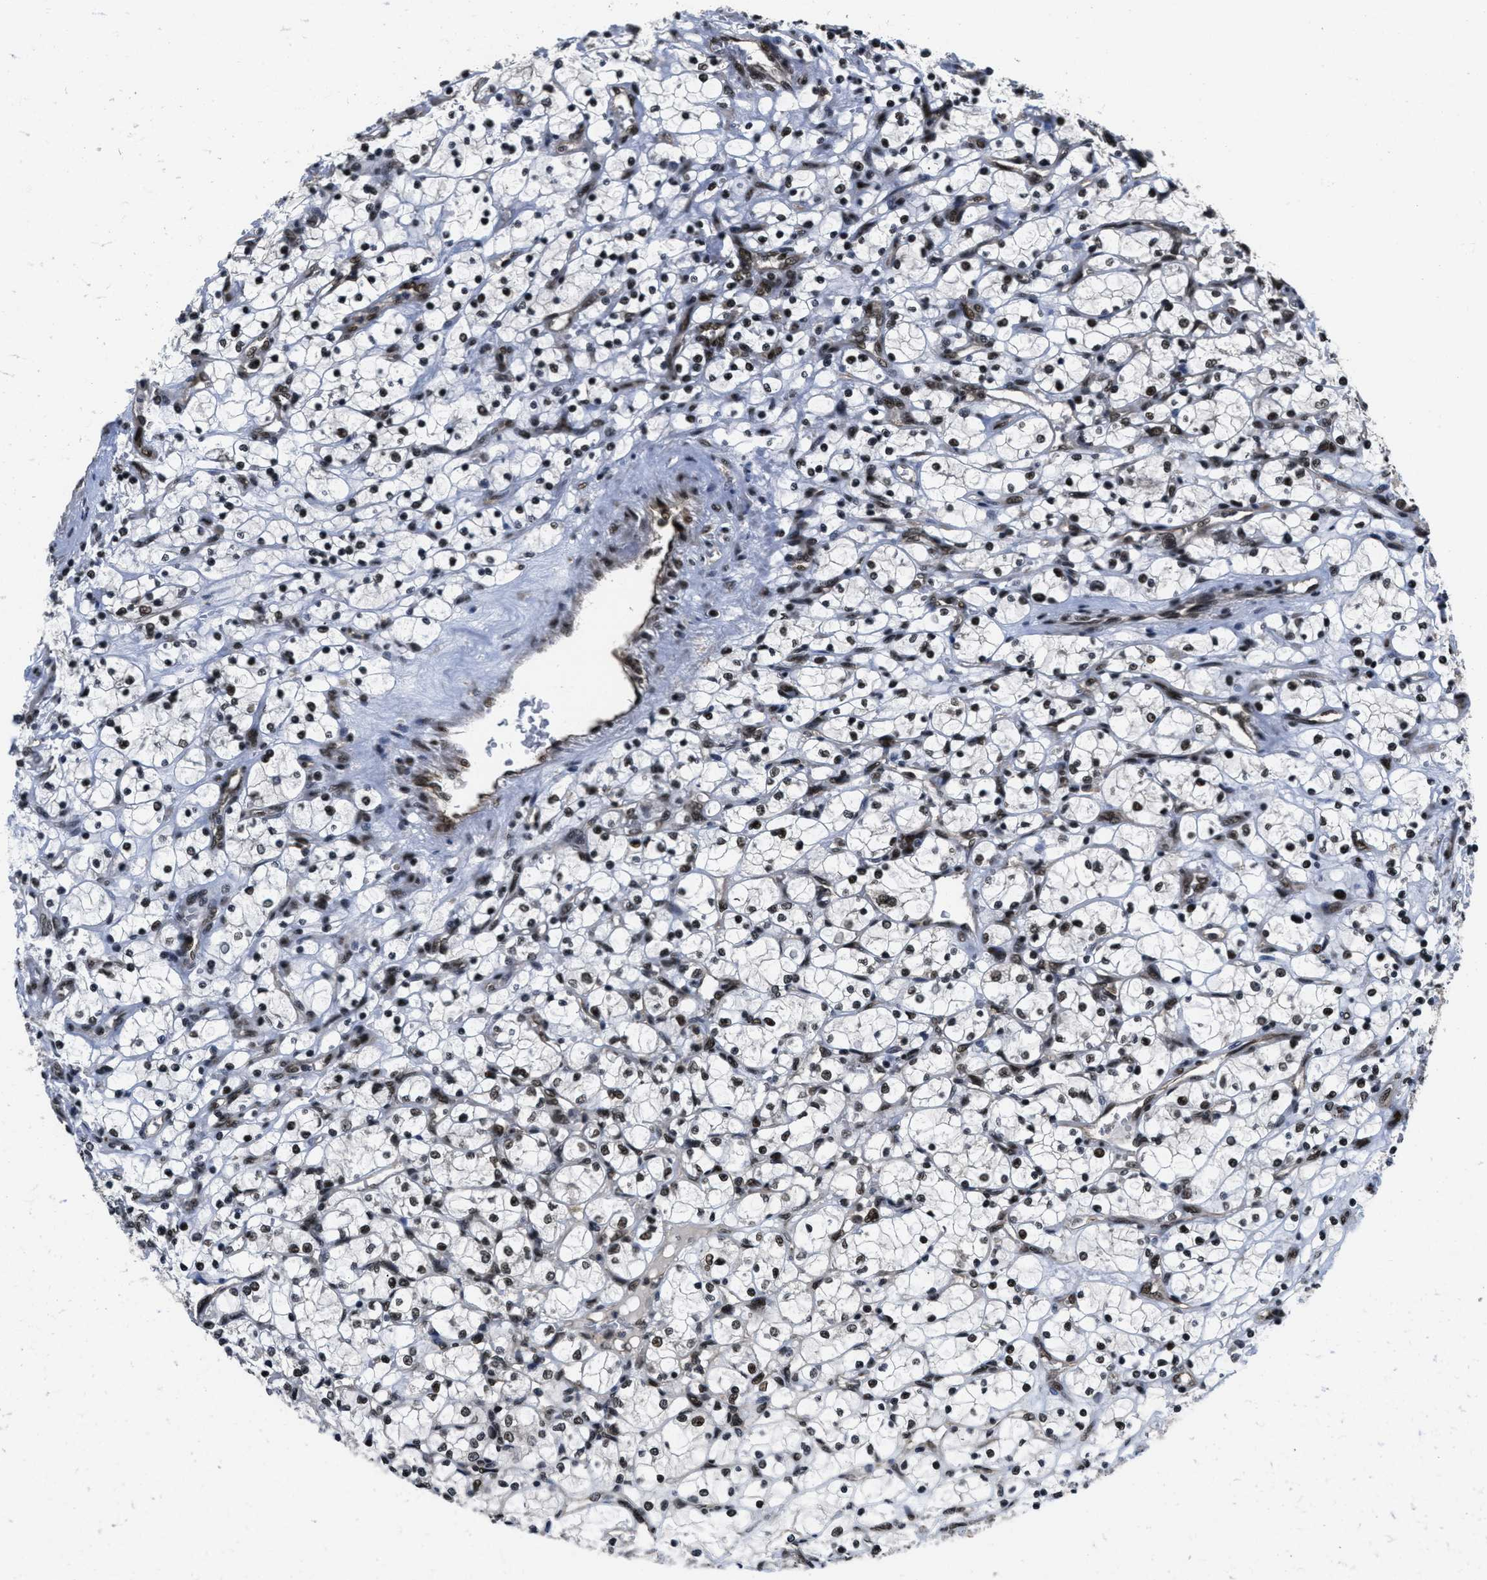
{"staining": {"intensity": "moderate", "quantity": ">75%", "location": "nuclear"}, "tissue": "renal cancer", "cell_type": "Tumor cells", "image_type": "cancer", "snomed": [{"axis": "morphology", "description": "Adenocarcinoma, NOS"}, {"axis": "topography", "description": "Kidney"}], "caption": "A micrograph of renal adenocarcinoma stained for a protein shows moderate nuclear brown staining in tumor cells.", "gene": "CUL4B", "patient": {"sex": "female", "age": 69}}